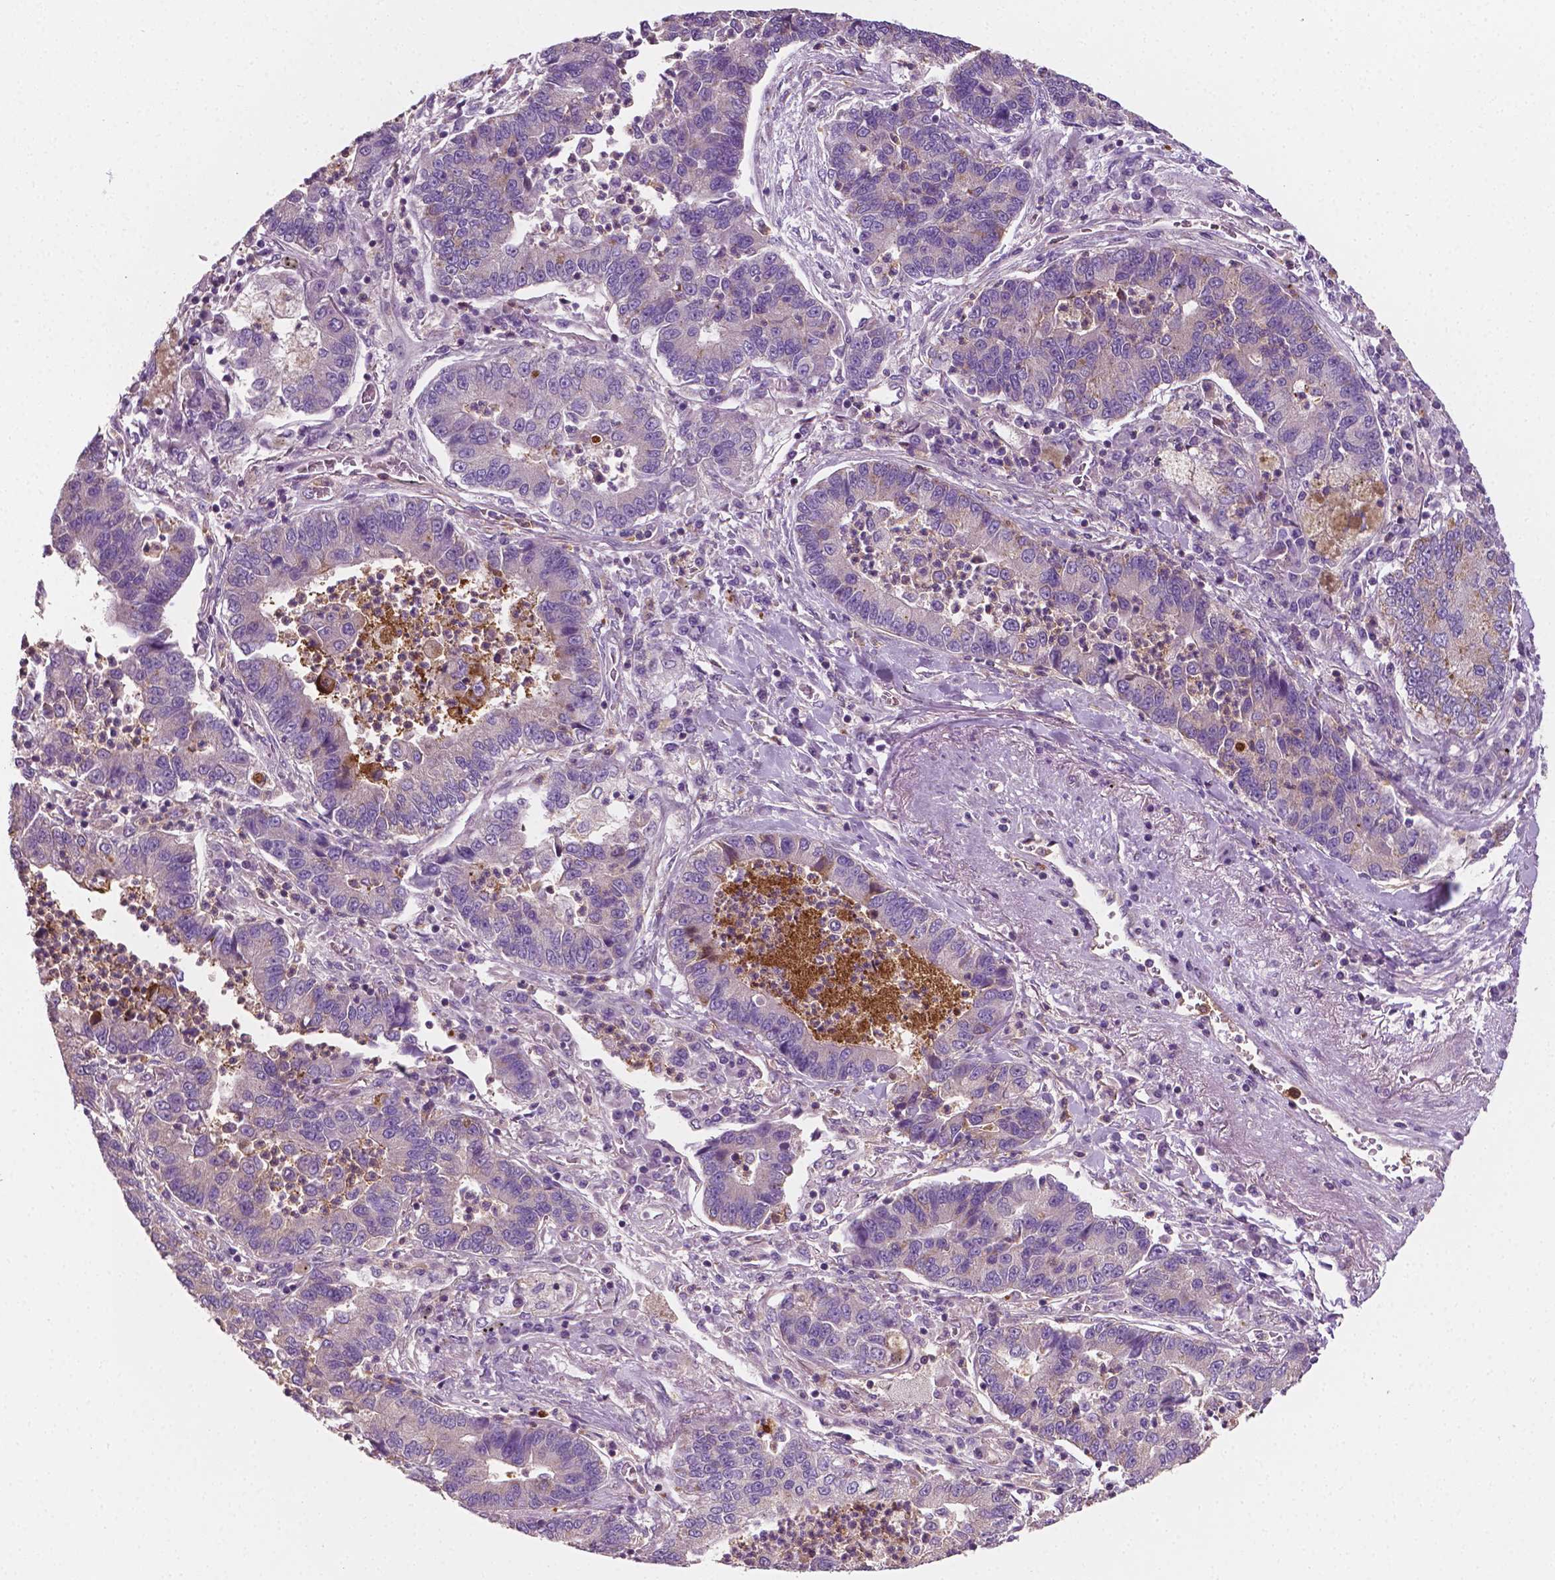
{"staining": {"intensity": "weak", "quantity": "<25%", "location": "cytoplasmic/membranous"}, "tissue": "lung cancer", "cell_type": "Tumor cells", "image_type": "cancer", "snomed": [{"axis": "morphology", "description": "Adenocarcinoma, NOS"}, {"axis": "topography", "description": "Lung"}], "caption": "A photomicrograph of lung cancer stained for a protein displays no brown staining in tumor cells. (Brightfield microscopy of DAB immunohistochemistry at high magnification).", "gene": "PTX3", "patient": {"sex": "female", "age": 57}}